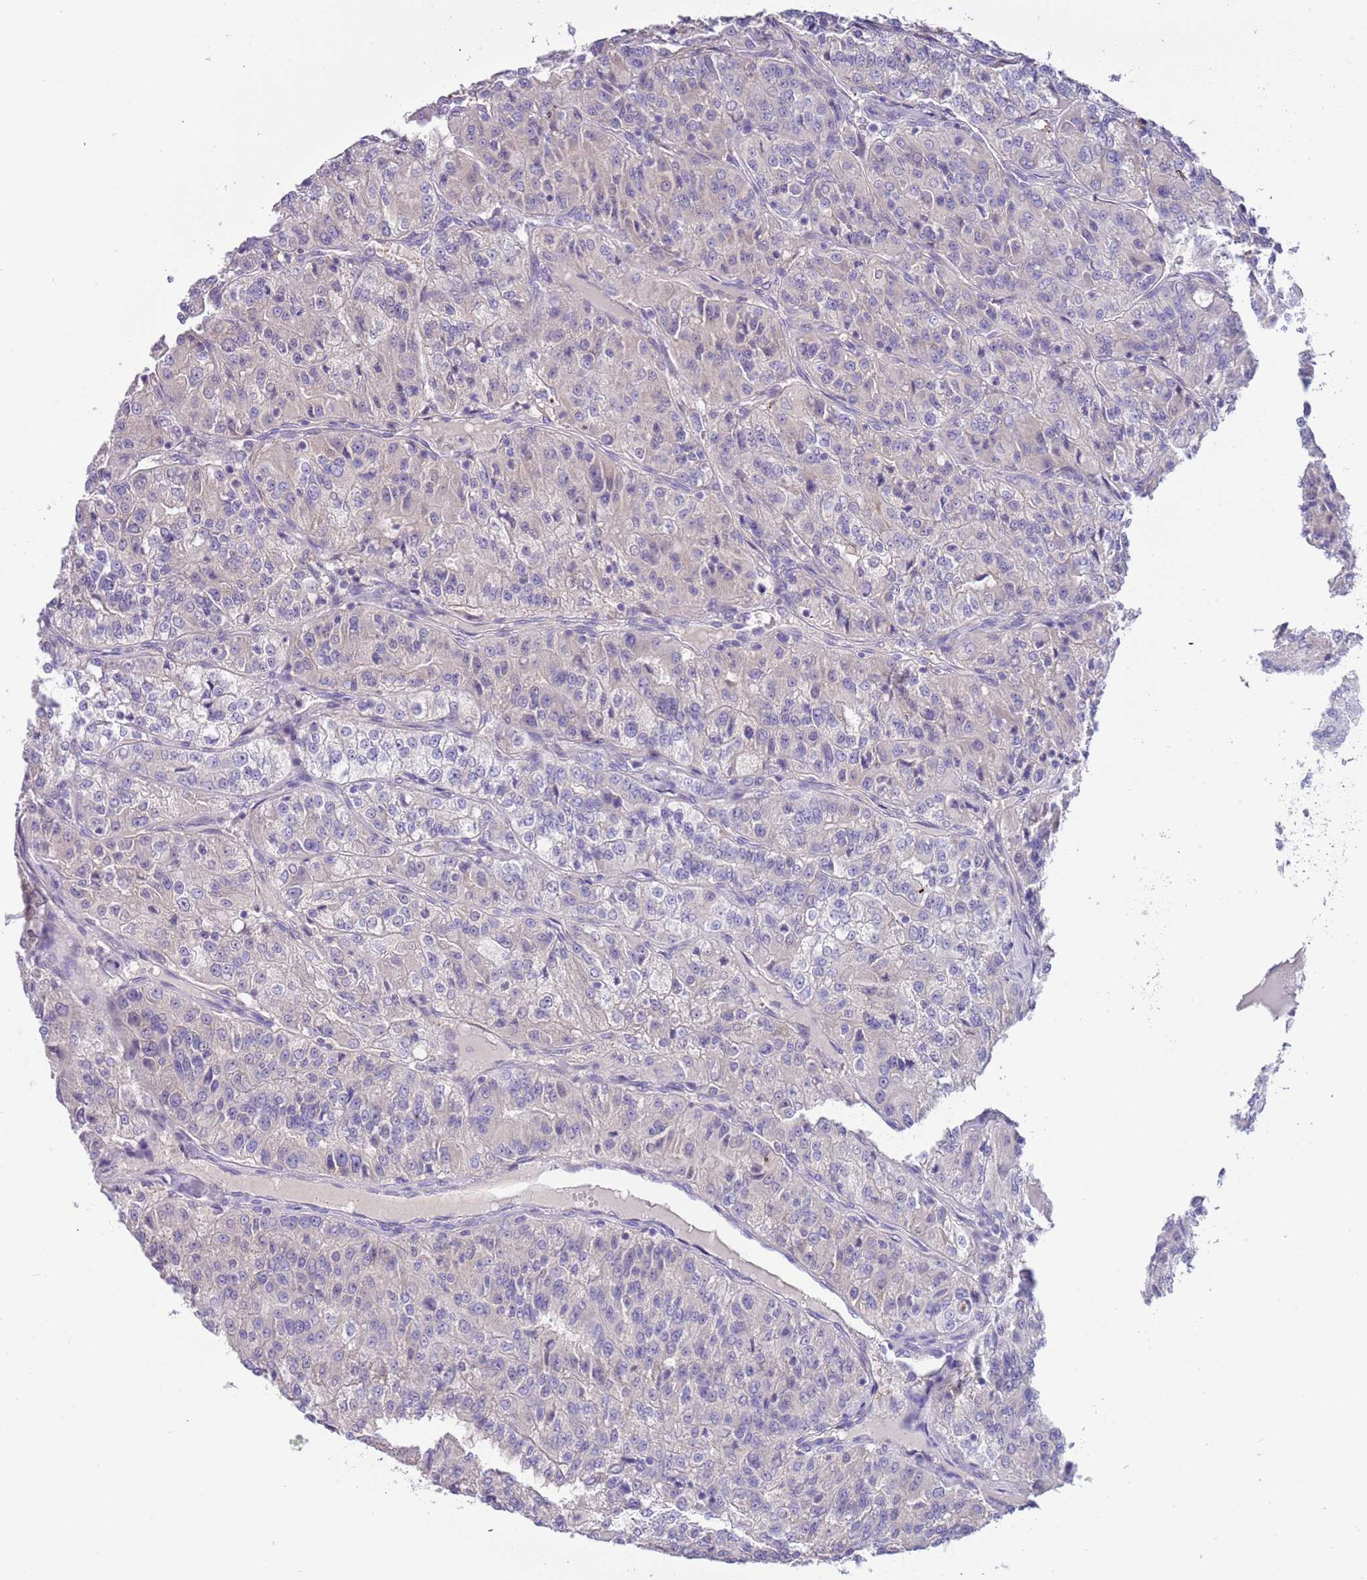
{"staining": {"intensity": "negative", "quantity": "none", "location": "none"}, "tissue": "renal cancer", "cell_type": "Tumor cells", "image_type": "cancer", "snomed": [{"axis": "morphology", "description": "Adenocarcinoma, NOS"}, {"axis": "topography", "description": "Kidney"}], "caption": "This is an IHC micrograph of human renal adenocarcinoma. There is no positivity in tumor cells.", "gene": "CABYR", "patient": {"sex": "female", "age": 63}}